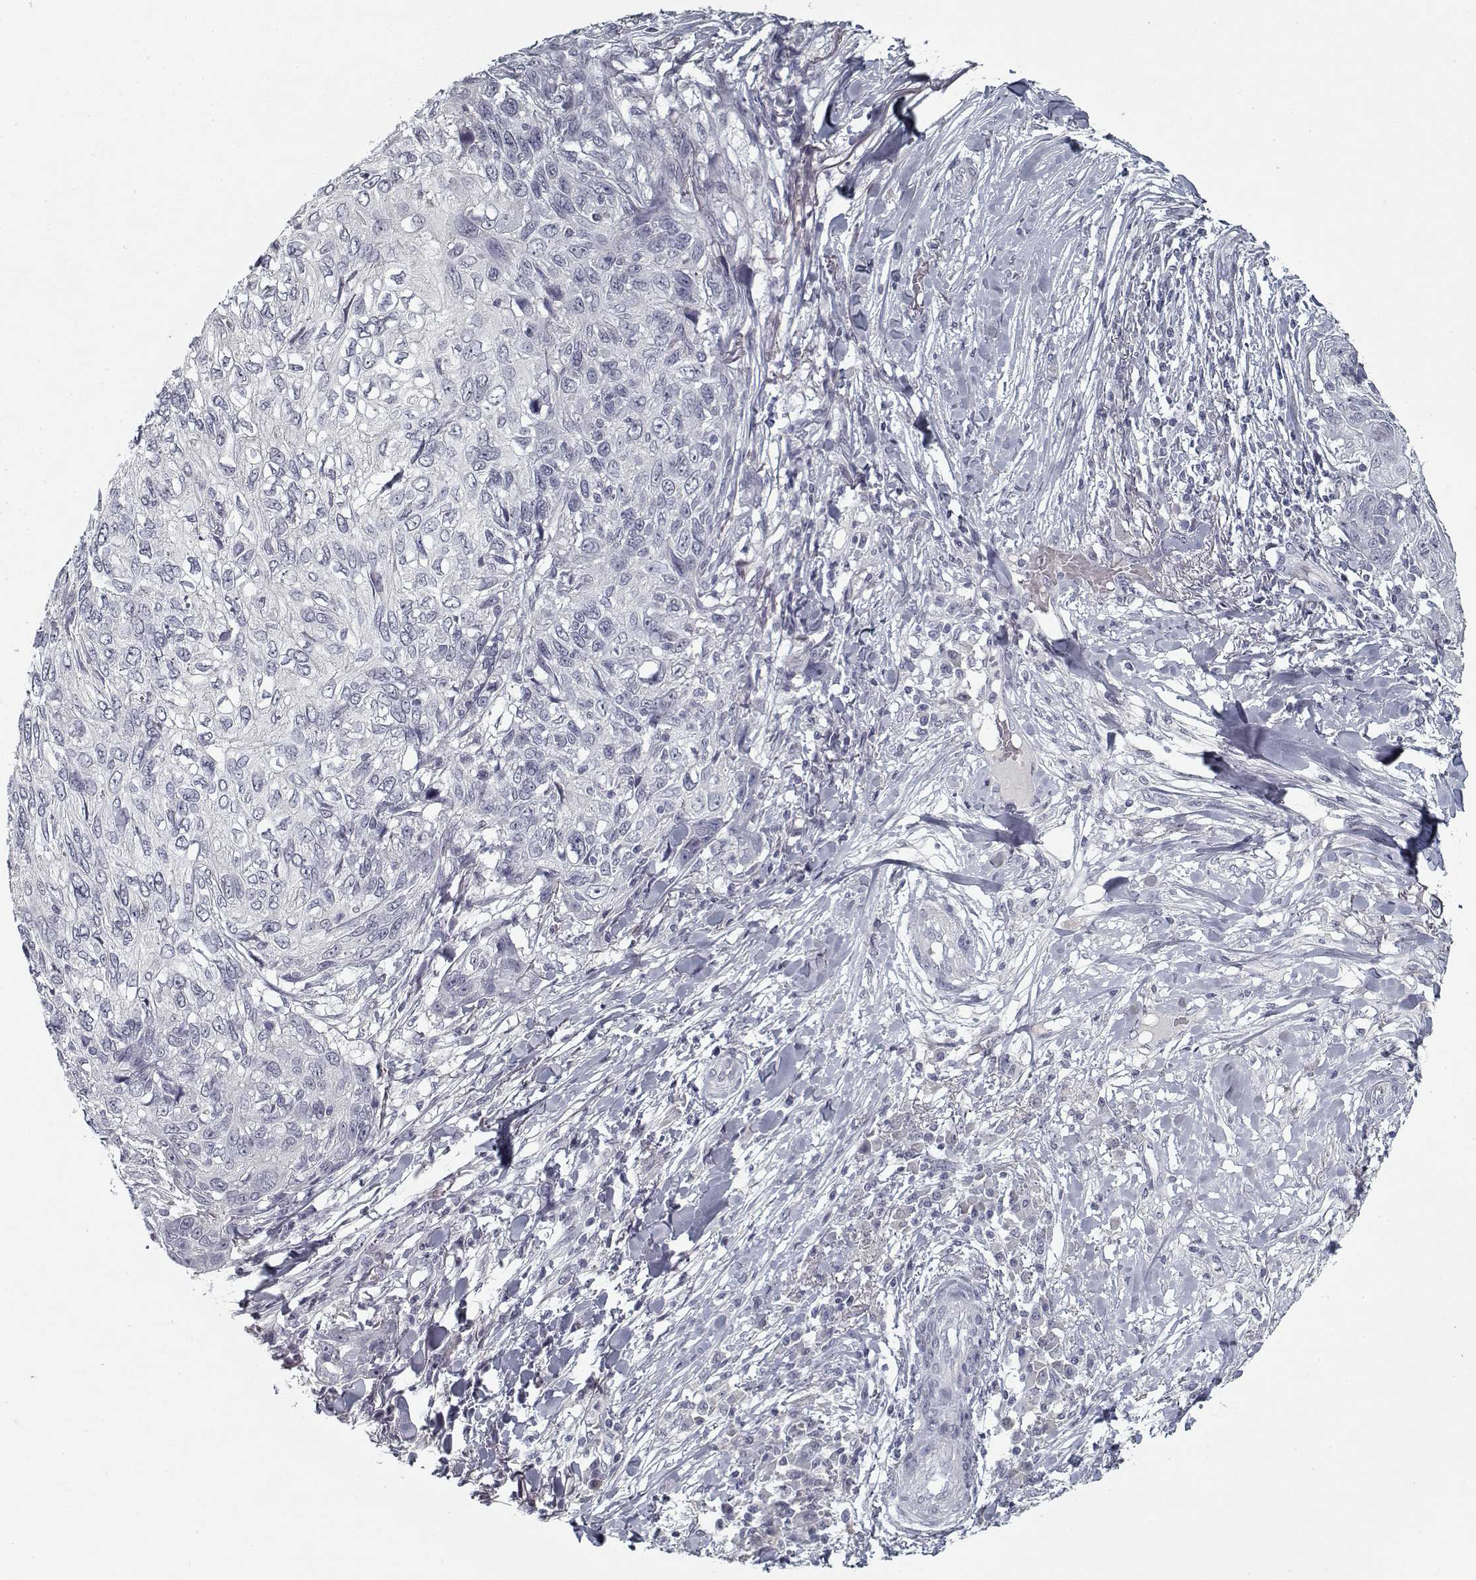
{"staining": {"intensity": "negative", "quantity": "none", "location": "none"}, "tissue": "skin cancer", "cell_type": "Tumor cells", "image_type": "cancer", "snomed": [{"axis": "morphology", "description": "Squamous cell carcinoma, NOS"}, {"axis": "topography", "description": "Skin"}], "caption": "The image shows no significant staining in tumor cells of squamous cell carcinoma (skin).", "gene": "GAD2", "patient": {"sex": "male", "age": 92}}